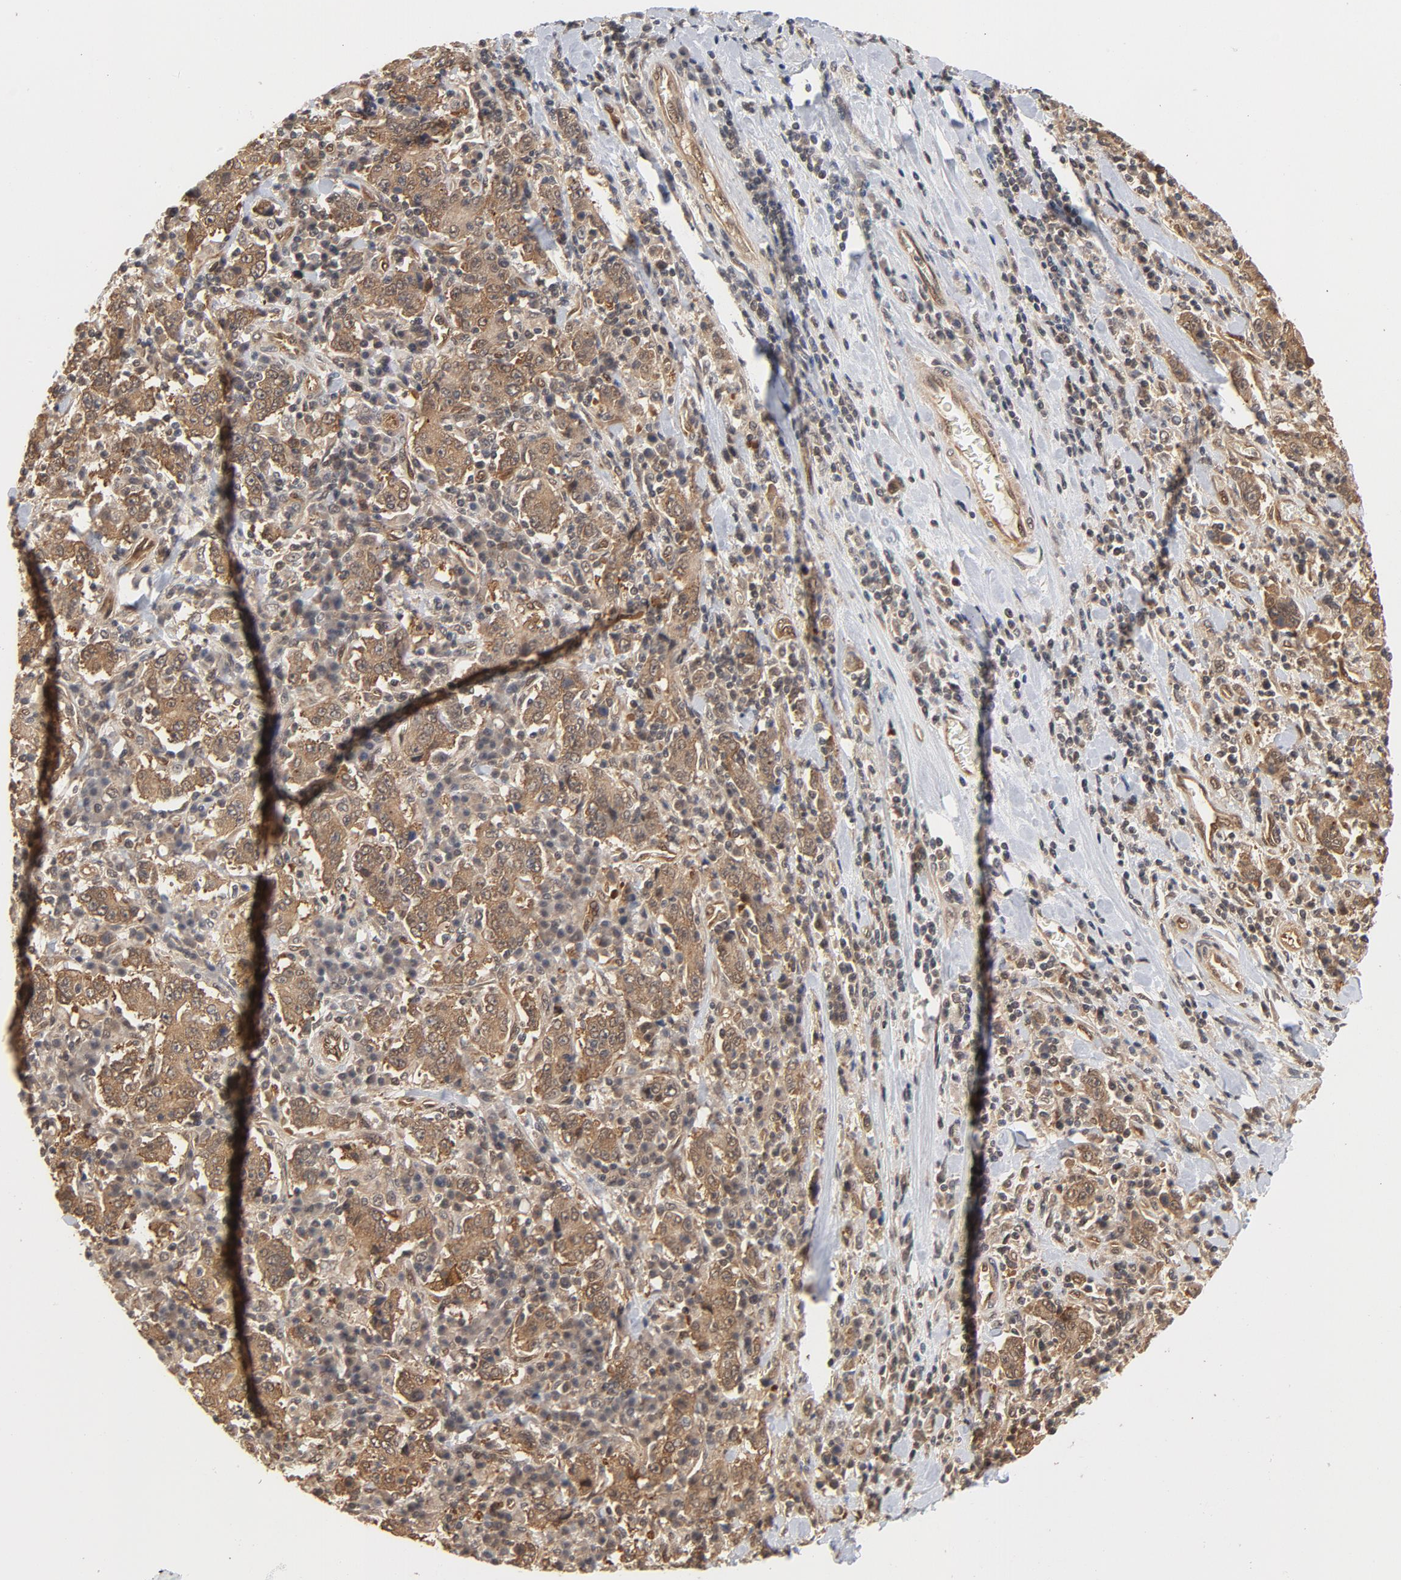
{"staining": {"intensity": "moderate", "quantity": ">75%", "location": "cytoplasmic/membranous"}, "tissue": "stomach cancer", "cell_type": "Tumor cells", "image_type": "cancer", "snomed": [{"axis": "morphology", "description": "Normal tissue, NOS"}, {"axis": "morphology", "description": "Adenocarcinoma, NOS"}, {"axis": "topography", "description": "Stomach, upper"}, {"axis": "topography", "description": "Stomach"}], "caption": "An image of human adenocarcinoma (stomach) stained for a protein displays moderate cytoplasmic/membranous brown staining in tumor cells.", "gene": "CDC37", "patient": {"sex": "male", "age": 59}}